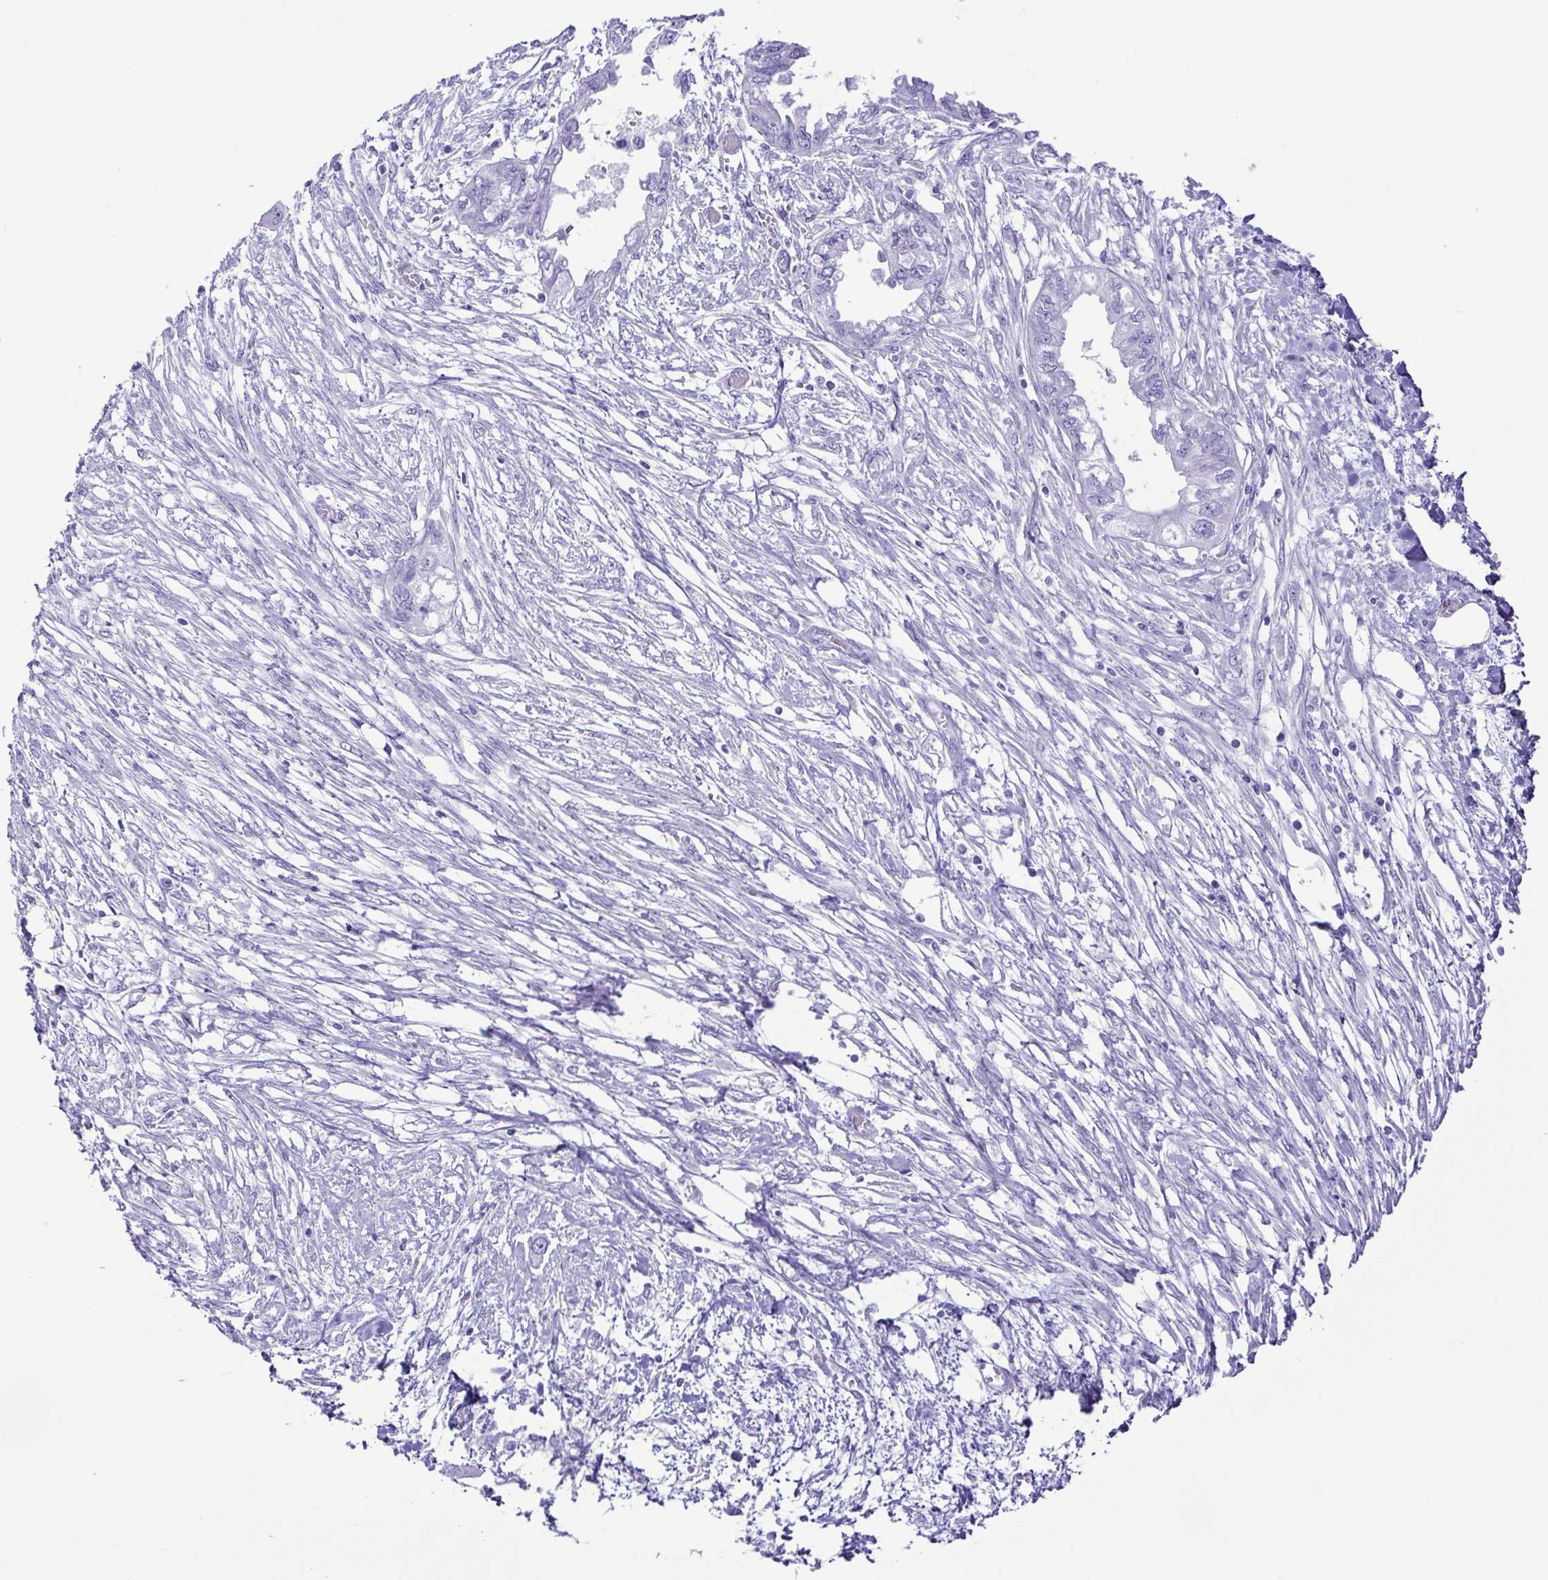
{"staining": {"intensity": "negative", "quantity": "none", "location": "none"}, "tissue": "endometrial cancer", "cell_type": "Tumor cells", "image_type": "cancer", "snomed": [{"axis": "morphology", "description": "Adenocarcinoma, NOS"}, {"axis": "morphology", "description": "Adenocarcinoma, metastatic, NOS"}, {"axis": "topography", "description": "Adipose tissue"}, {"axis": "topography", "description": "Endometrium"}], "caption": "Immunohistochemistry (IHC) image of metastatic adenocarcinoma (endometrial) stained for a protein (brown), which exhibits no positivity in tumor cells.", "gene": "ERP27", "patient": {"sex": "female", "age": 67}}